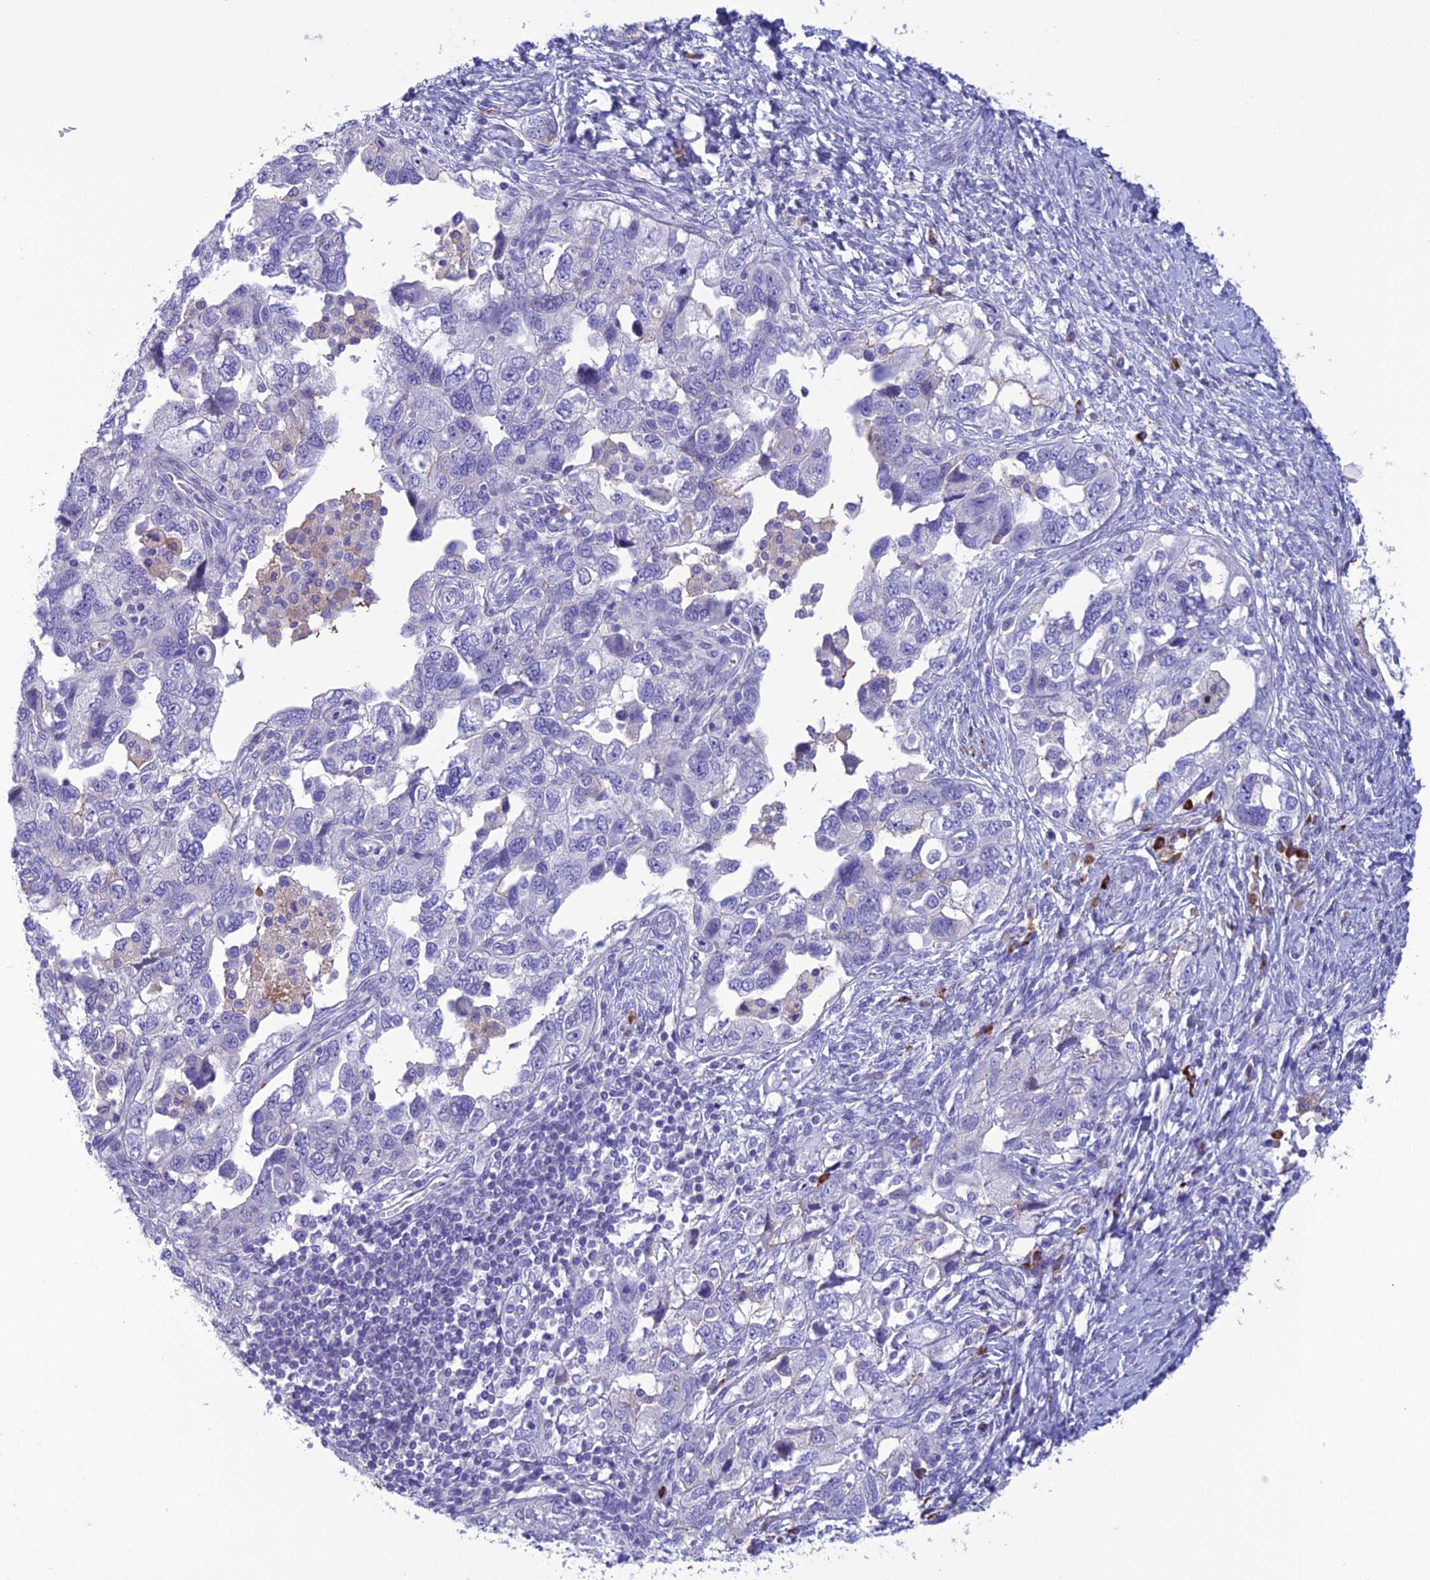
{"staining": {"intensity": "negative", "quantity": "none", "location": "none"}, "tissue": "ovarian cancer", "cell_type": "Tumor cells", "image_type": "cancer", "snomed": [{"axis": "morphology", "description": "Carcinoma, NOS"}, {"axis": "morphology", "description": "Cystadenocarcinoma, serous, NOS"}, {"axis": "topography", "description": "Ovary"}], "caption": "A high-resolution image shows immunohistochemistry staining of ovarian cancer, which shows no significant expression in tumor cells.", "gene": "CRB2", "patient": {"sex": "female", "age": 69}}